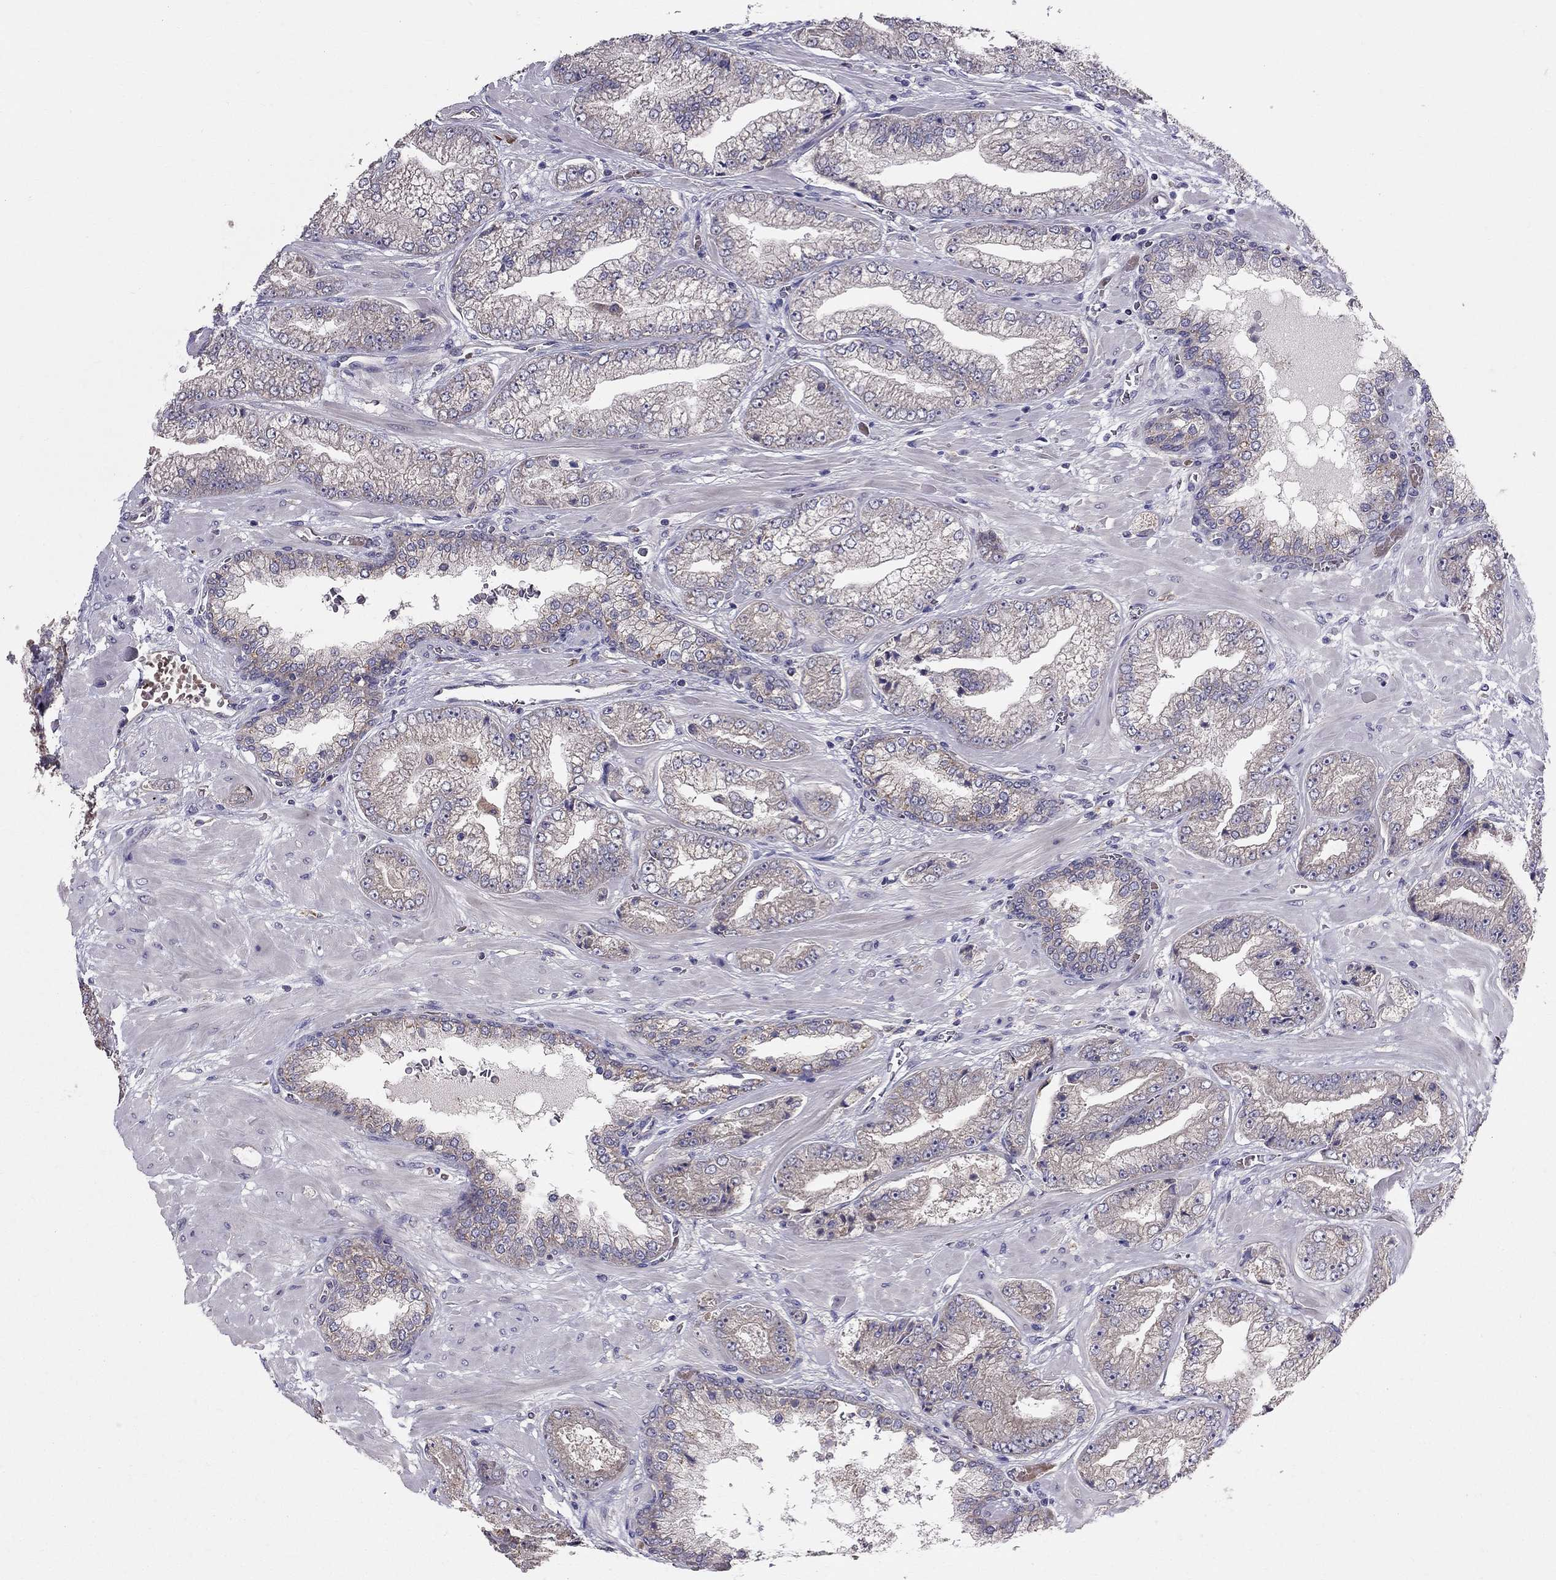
{"staining": {"intensity": "weak", "quantity": "<25%", "location": "cytoplasmic/membranous"}, "tissue": "prostate cancer", "cell_type": "Tumor cells", "image_type": "cancer", "snomed": [{"axis": "morphology", "description": "Adenocarcinoma, Low grade"}, {"axis": "topography", "description": "Prostate"}], "caption": "Protein analysis of prostate cancer (adenocarcinoma (low-grade)) demonstrates no significant positivity in tumor cells. (Brightfield microscopy of DAB immunohistochemistry at high magnification).", "gene": "PIK3CG", "patient": {"sex": "male", "age": 57}}